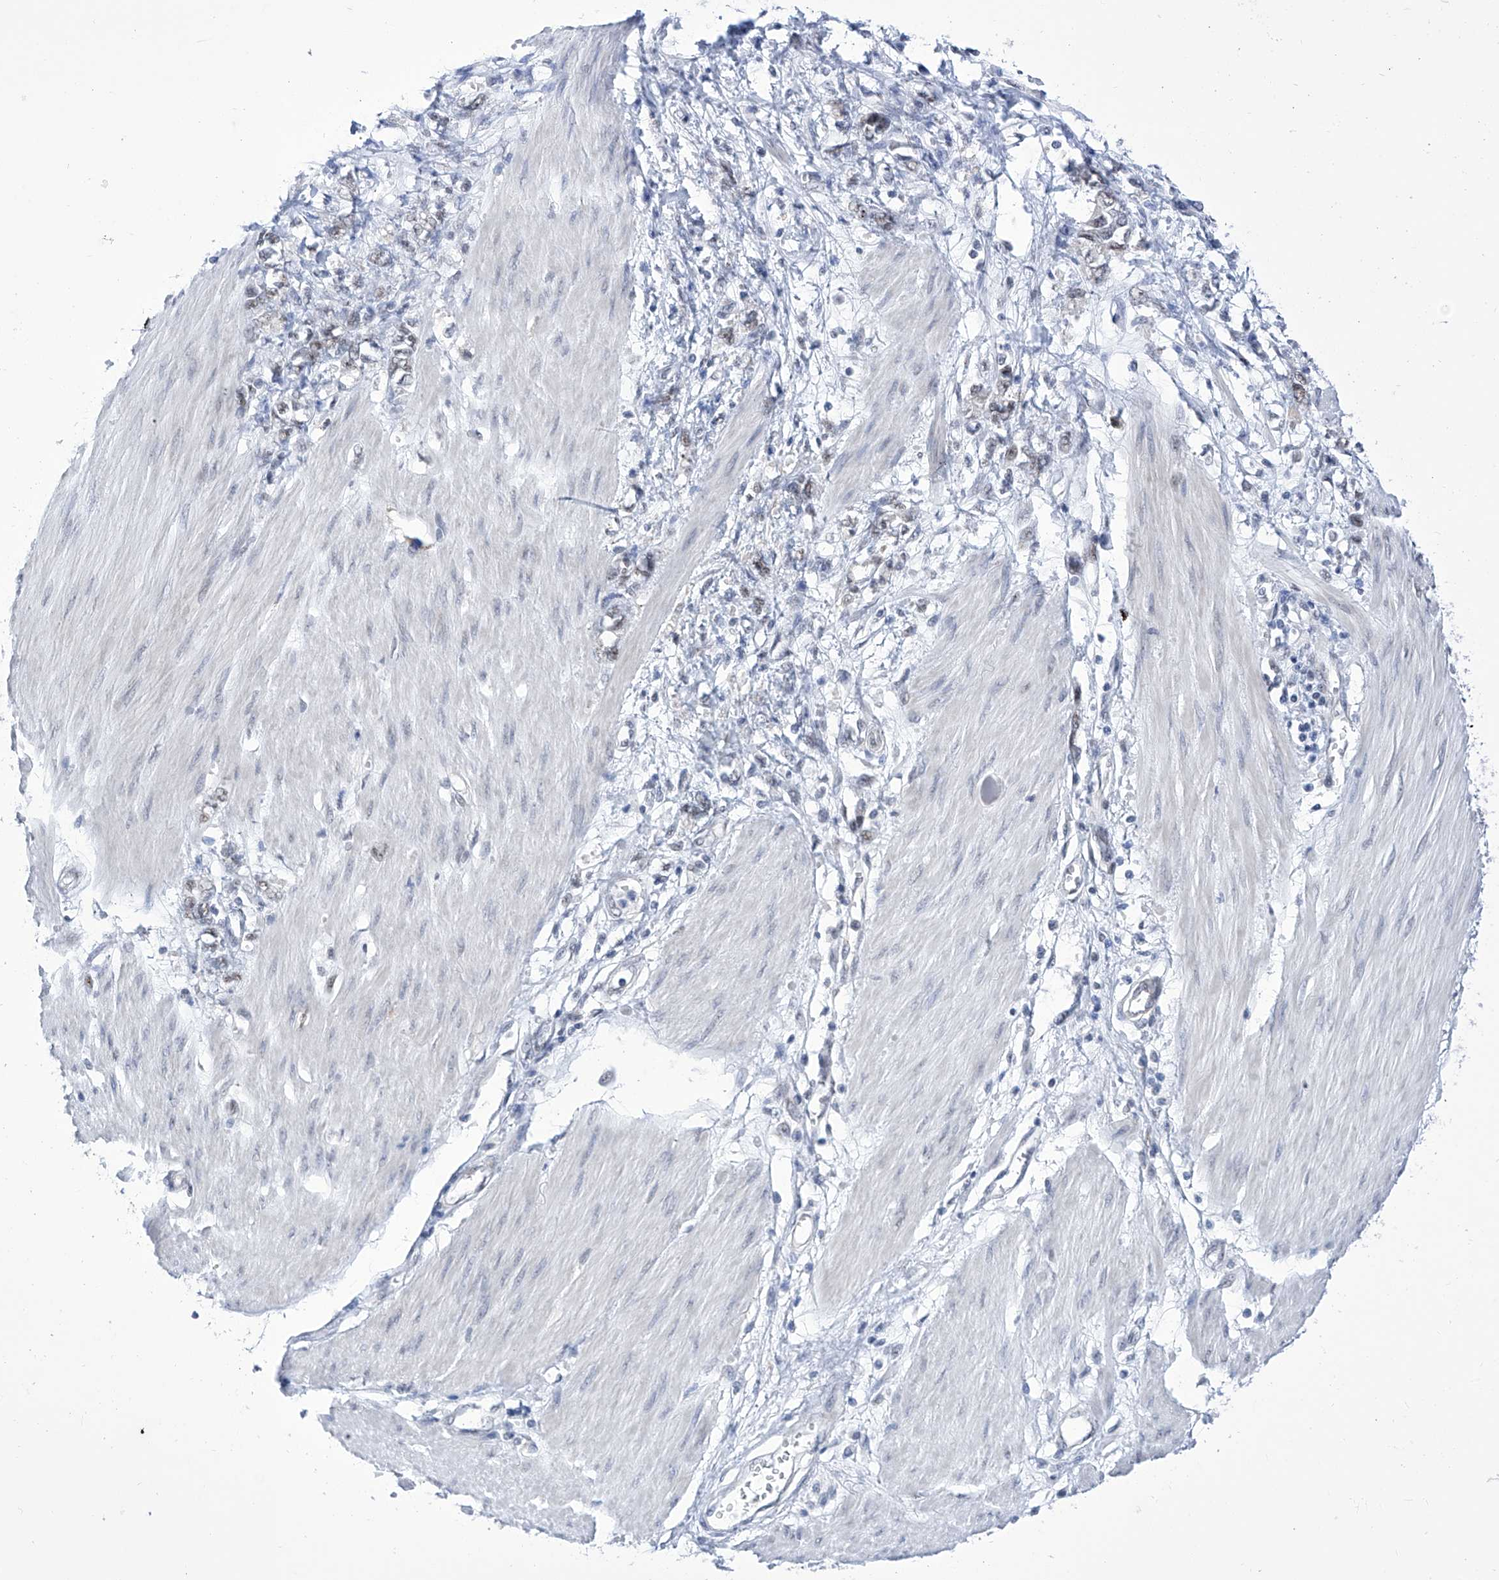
{"staining": {"intensity": "negative", "quantity": "none", "location": "none"}, "tissue": "stomach cancer", "cell_type": "Tumor cells", "image_type": "cancer", "snomed": [{"axis": "morphology", "description": "Adenocarcinoma, NOS"}, {"axis": "topography", "description": "Stomach"}], "caption": "A high-resolution image shows IHC staining of adenocarcinoma (stomach), which demonstrates no significant staining in tumor cells.", "gene": "SART1", "patient": {"sex": "female", "age": 76}}